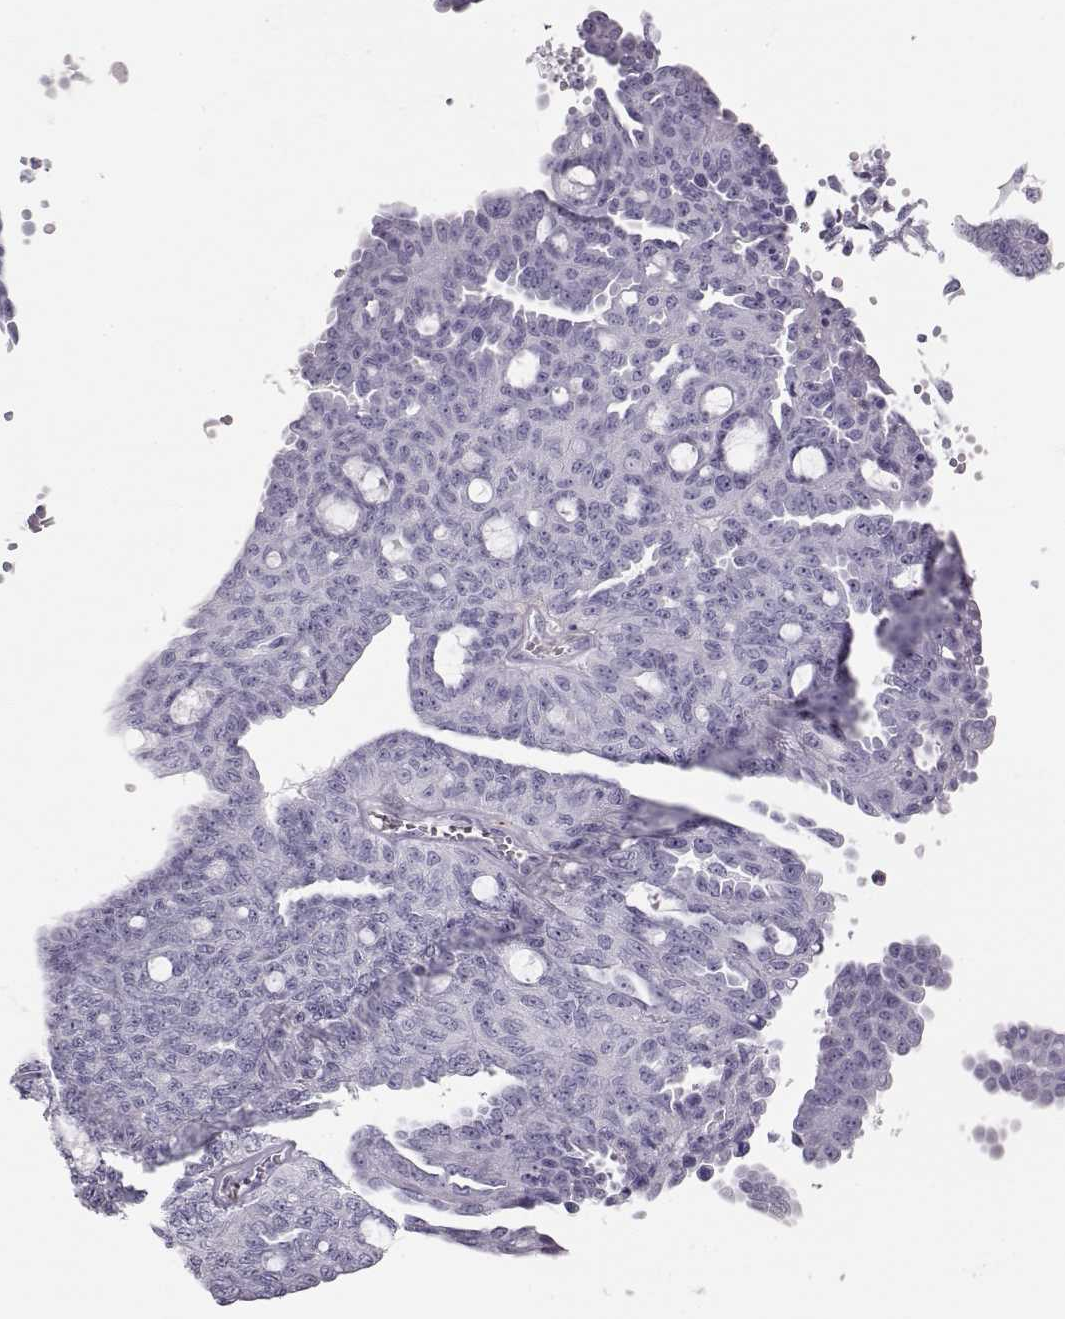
{"staining": {"intensity": "negative", "quantity": "none", "location": "none"}, "tissue": "ovarian cancer", "cell_type": "Tumor cells", "image_type": "cancer", "snomed": [{"axis": "morphology", "description": "Cystadenocarcinoma, serous, NOS"}, {"axis": "topography", "description": "Ovary"}], "caption": "High power microscopy micrograph of an immunohistochemistry image of serous cystadenocarcinoma (ovarian), revealing no significant expression in tumor cells.", "gene": "MIP", "patient": {"sex": "female", "age": 71}}